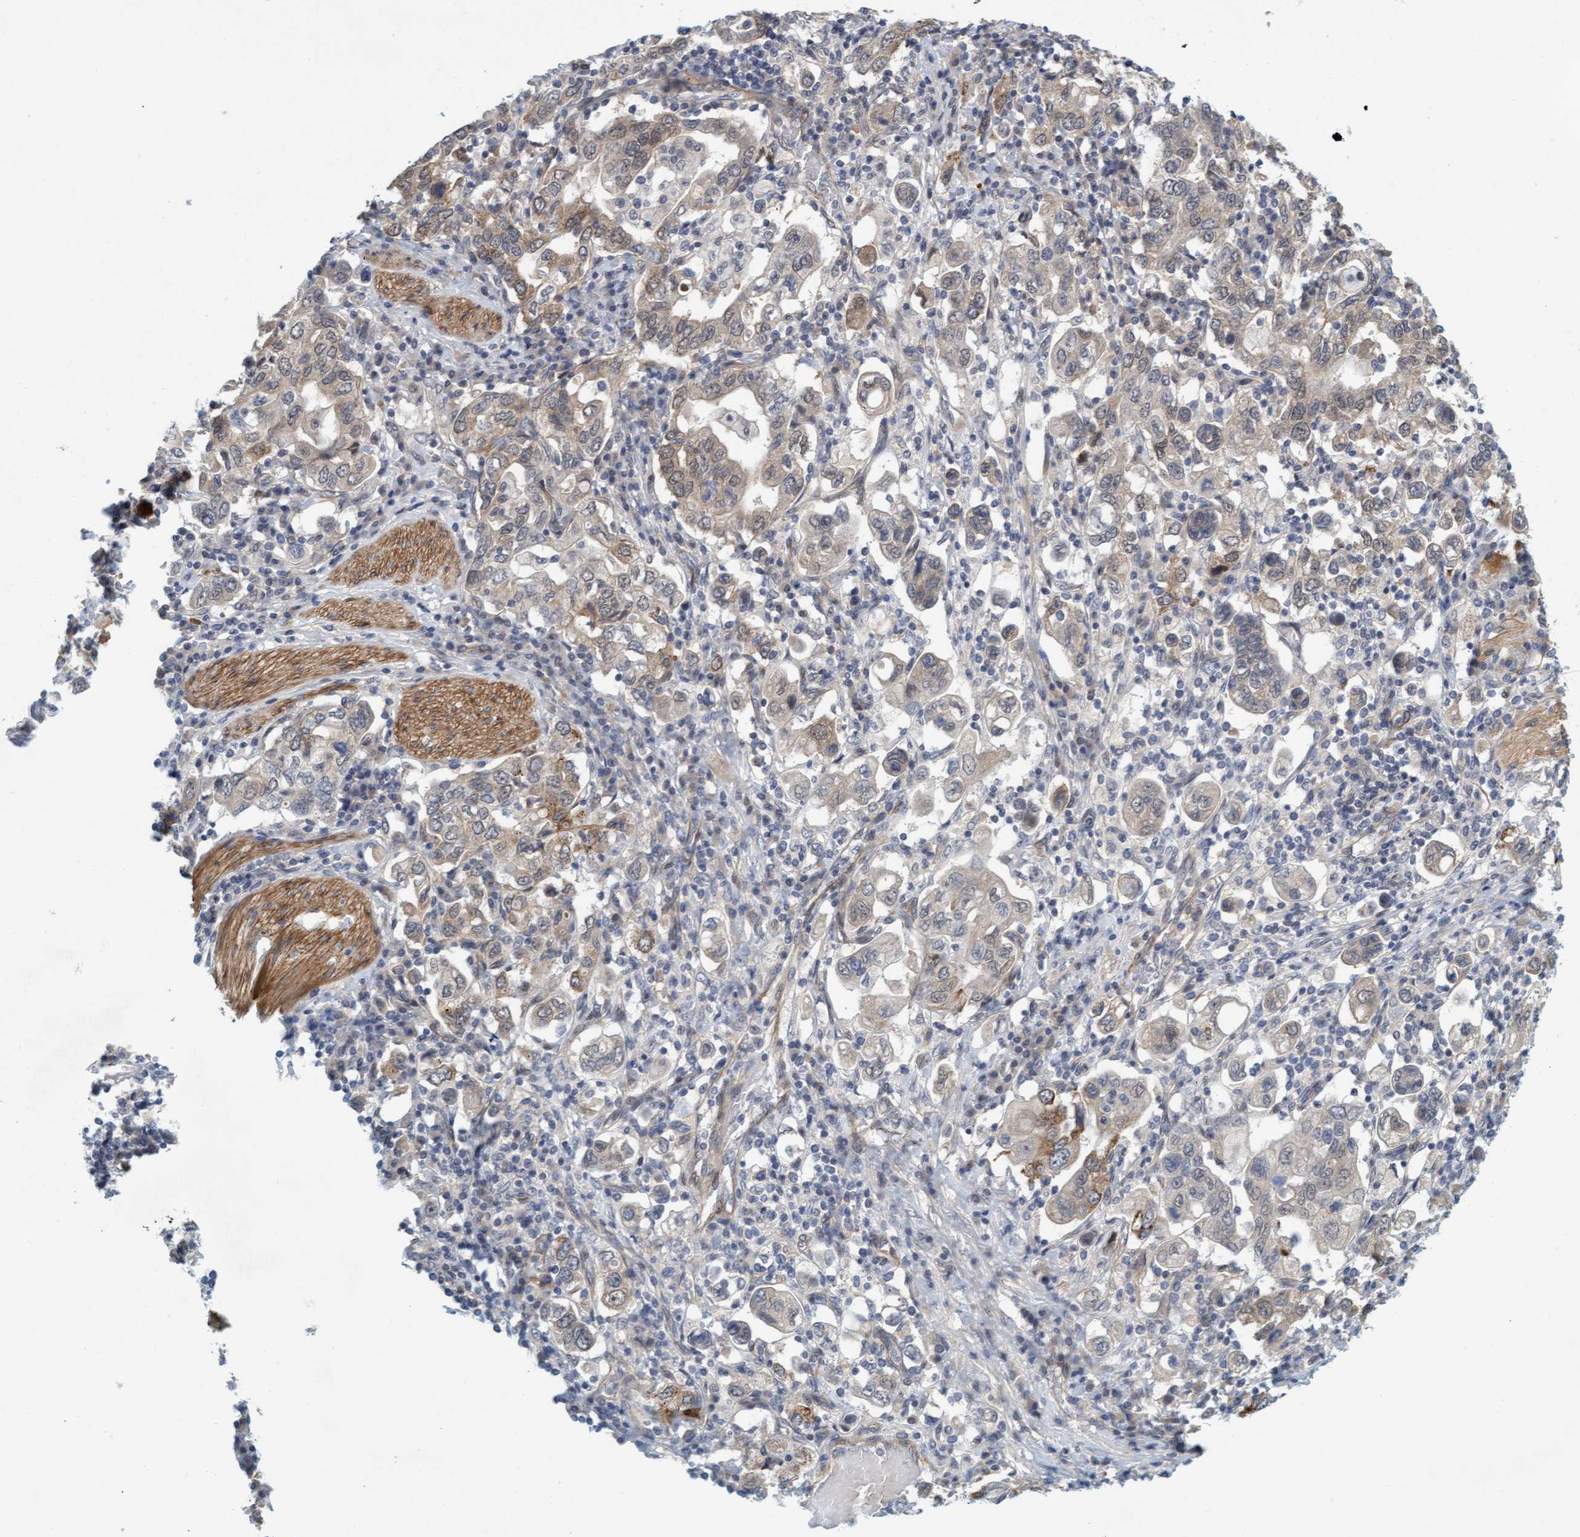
{"staining": {"intensity": "weak", "quantity": "<25%", "location": "cytoplasmic/membranous"}, "tissue": "stomach cancer", "cell_type": "Tumor cells", "image_type": "cancer", "snomed": [{"axis": "morphology", "description": "Adenocarcinoma, NOS"}, {"axis": "topography", "description": "Stomach, upper"}], "caption": "Image shows no protein staining in tumor cells of stomach cancer (adenocarcinoma) tissue.", "gene": "TSTD2", "patient": {"sex": "male", "age": 62}}